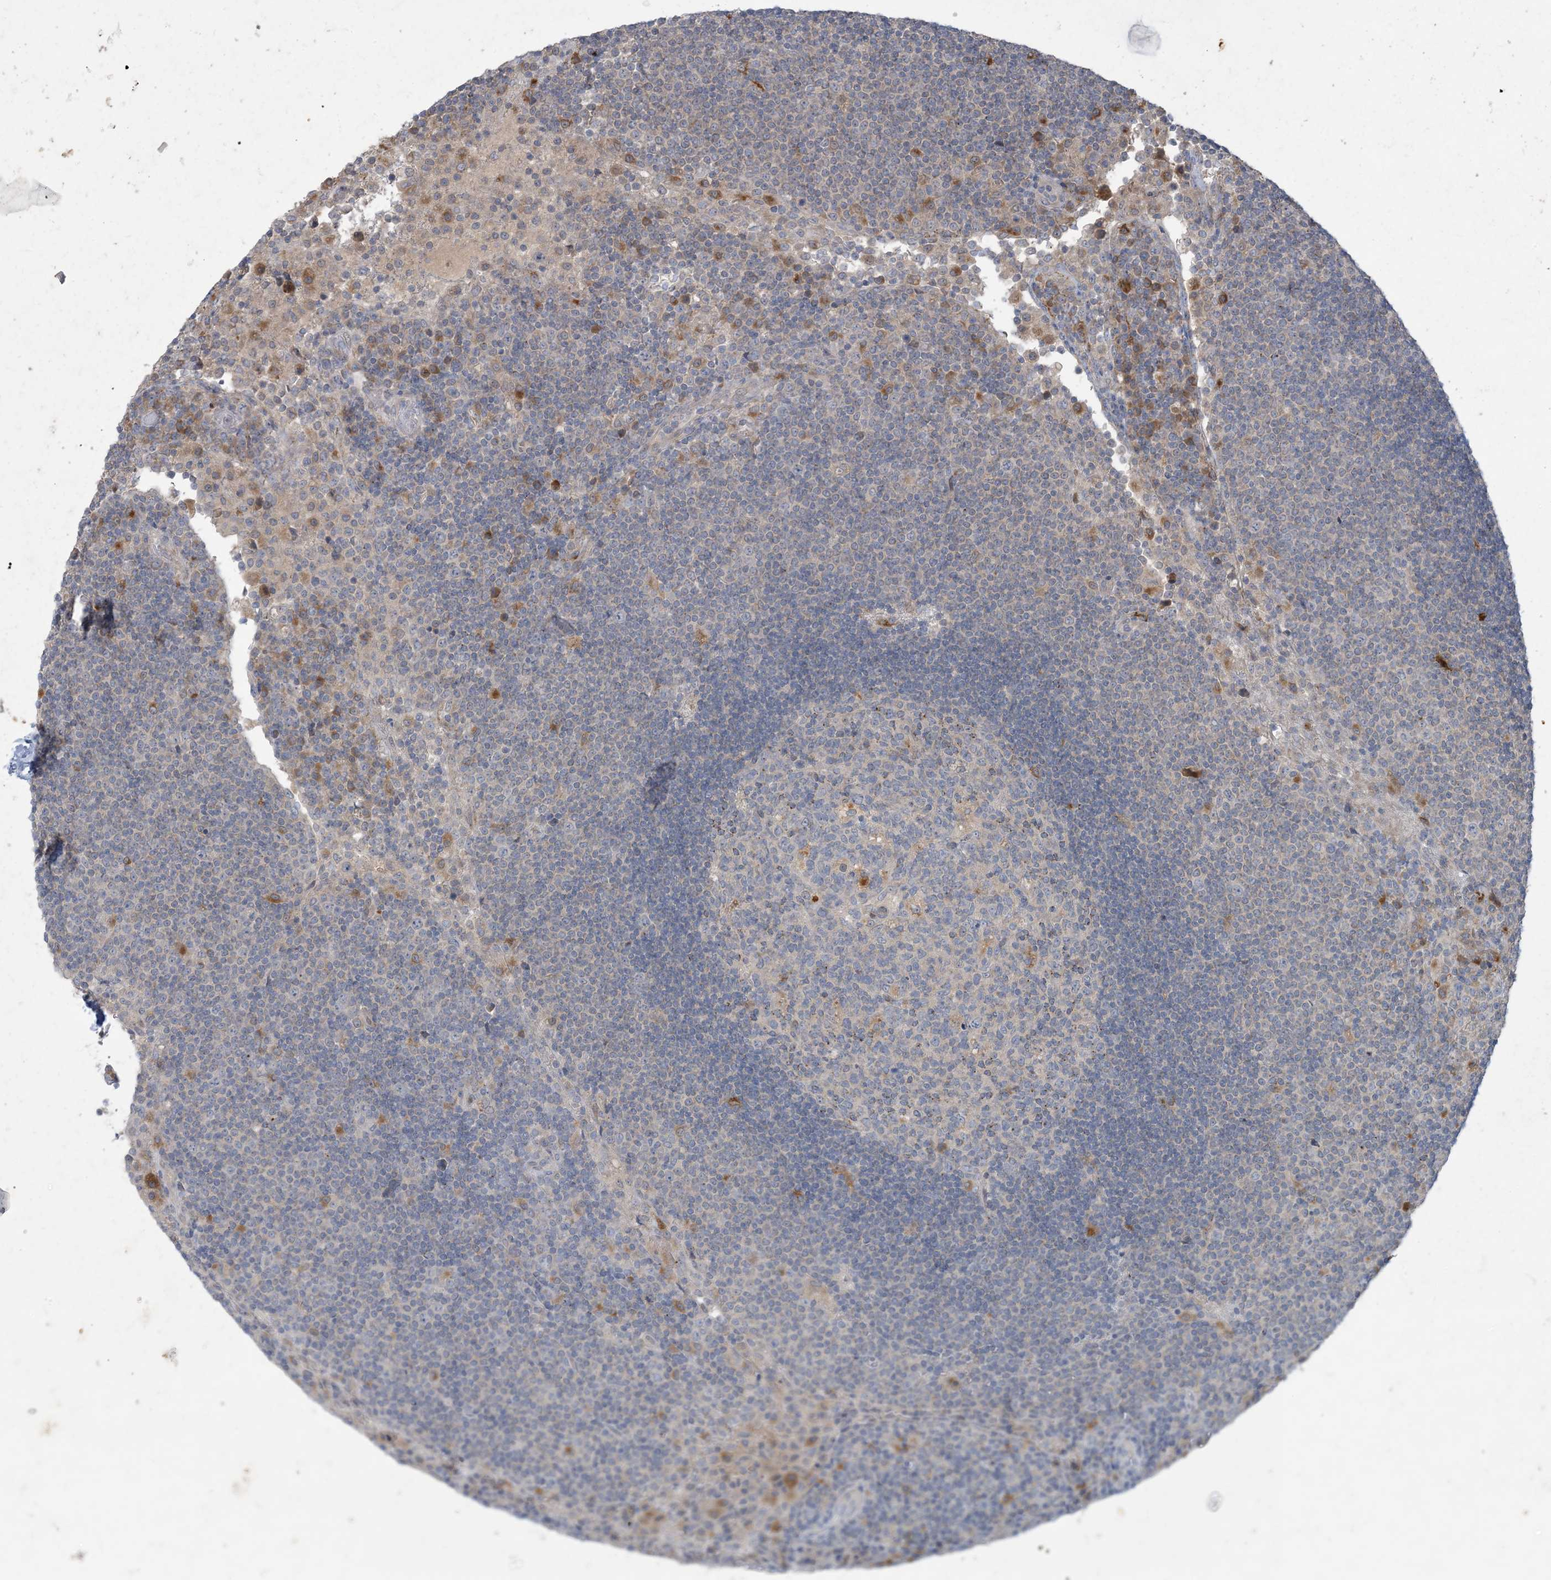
{"staining": {"intensity": "negative", "quantity": "none", "location": "none"}, "tissue": "lymph node", "cell_type": "Germinal center cells", "image_type": "normal", "snomed": [{"axis": "morphology", "description": "Normal tissue, NOS"}, {"axis": "topography", "description": "Lymph node"}], "caption": "Immunohistochemical staining of benign human lymph node demonstrates no significant positivity in germinal center cells.", "gene": "MRPS18A", "patient": {"sex": "female", "age": 53}}